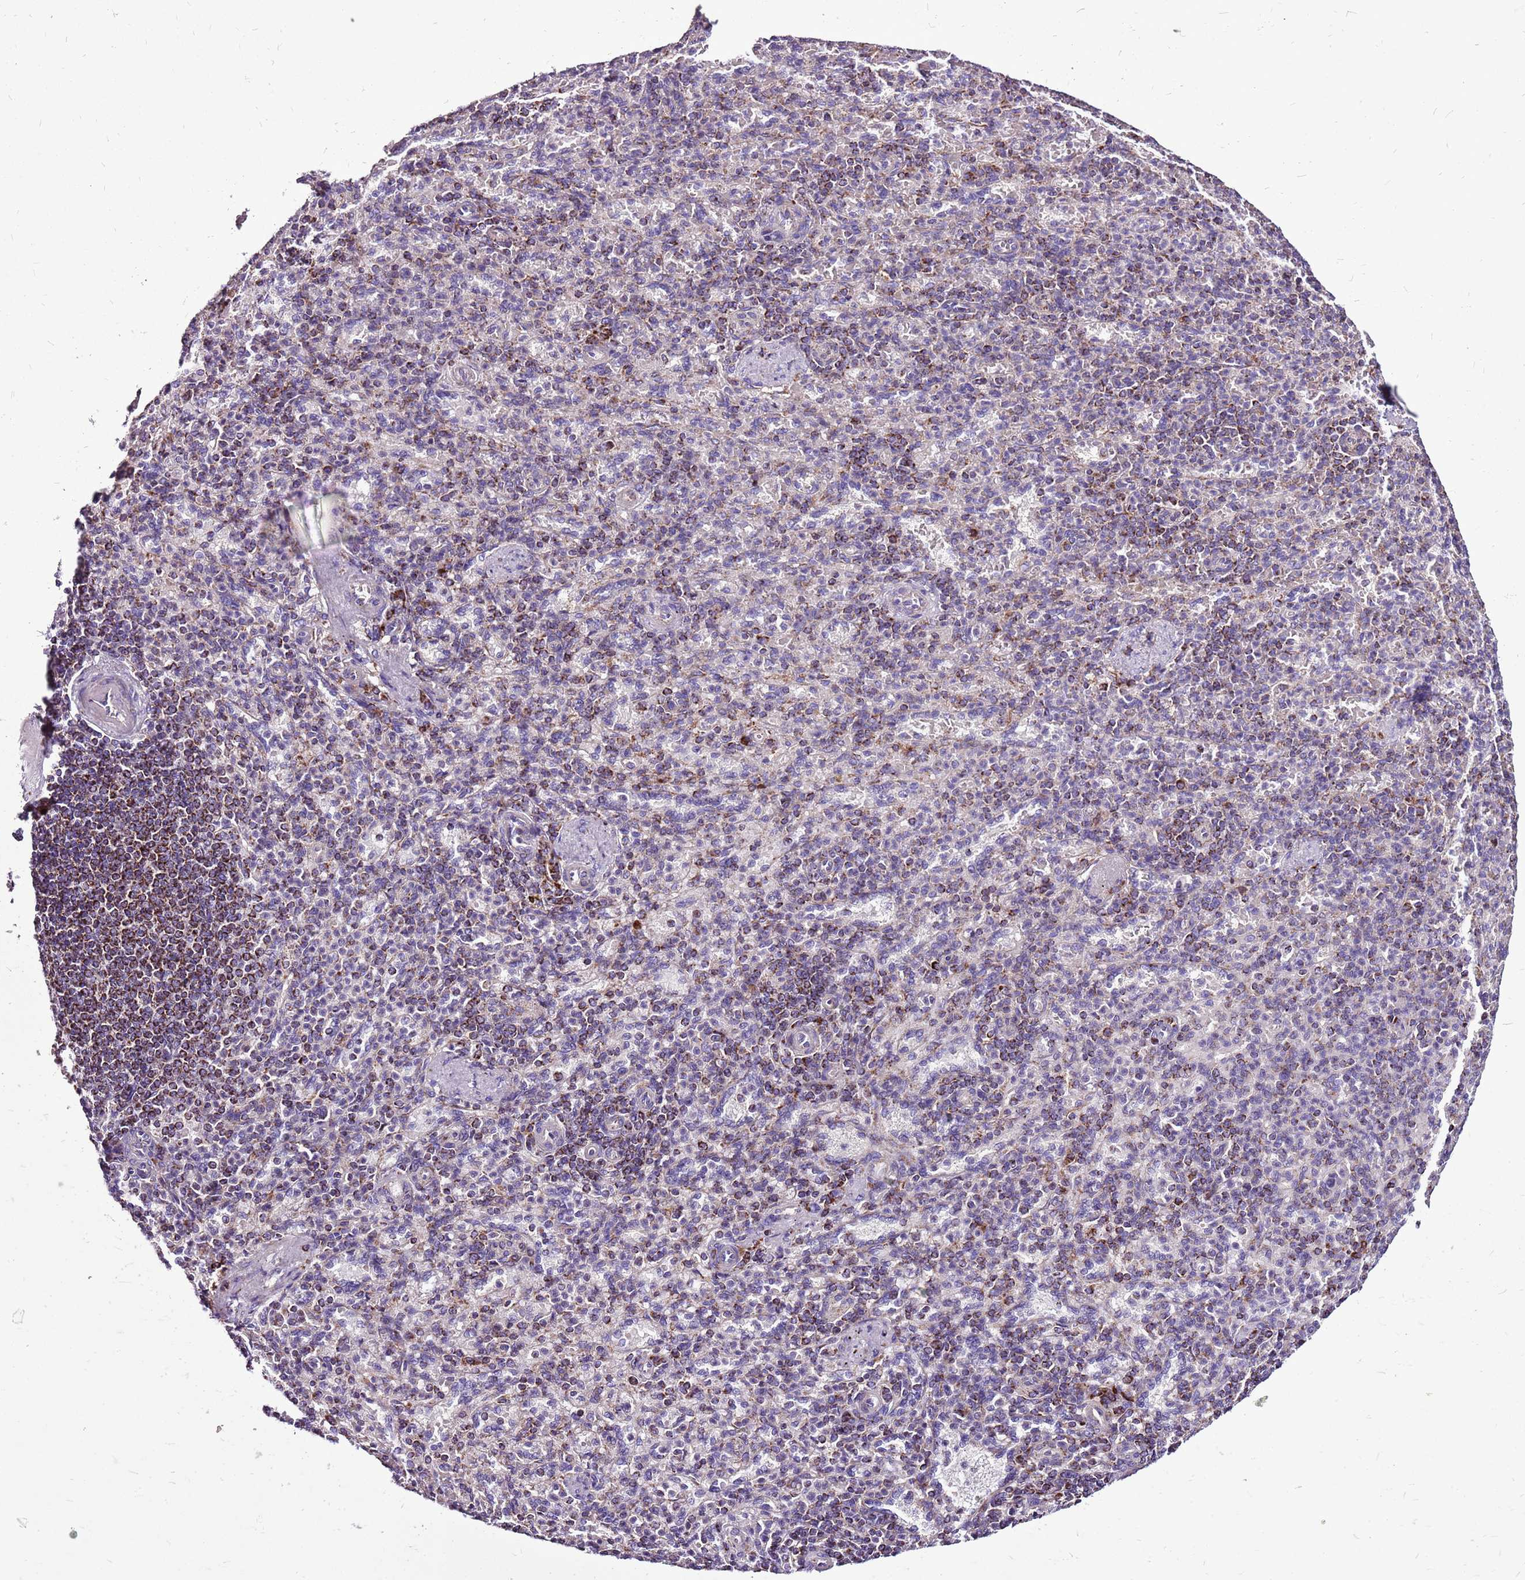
{"staining": {"intensity": "strong", "quantity": "<25%", "location": "cytoplasmic/membranous"}, "tissue": "spleen", "cell_type": "Cells in red pulp", "image_type": "normal", "snomed": [{"axis": "morphology", "description": "Normal tissue, NOS"}, {"axis": "topography", "description": "Spleen"}], "caption": "High-magnification brightfield microscopy of normal spleen stained with DAB (brown) and counterstained with hematoxylin (blue). cells in red pulp exhibit strong cytoplasmic/membranous staining is identified in about<25% of cells. (DAB IHC with brightfield microscopy, high magnification).", "gene": "GCDH", "patient": {"sex": "female", "age": 74}}